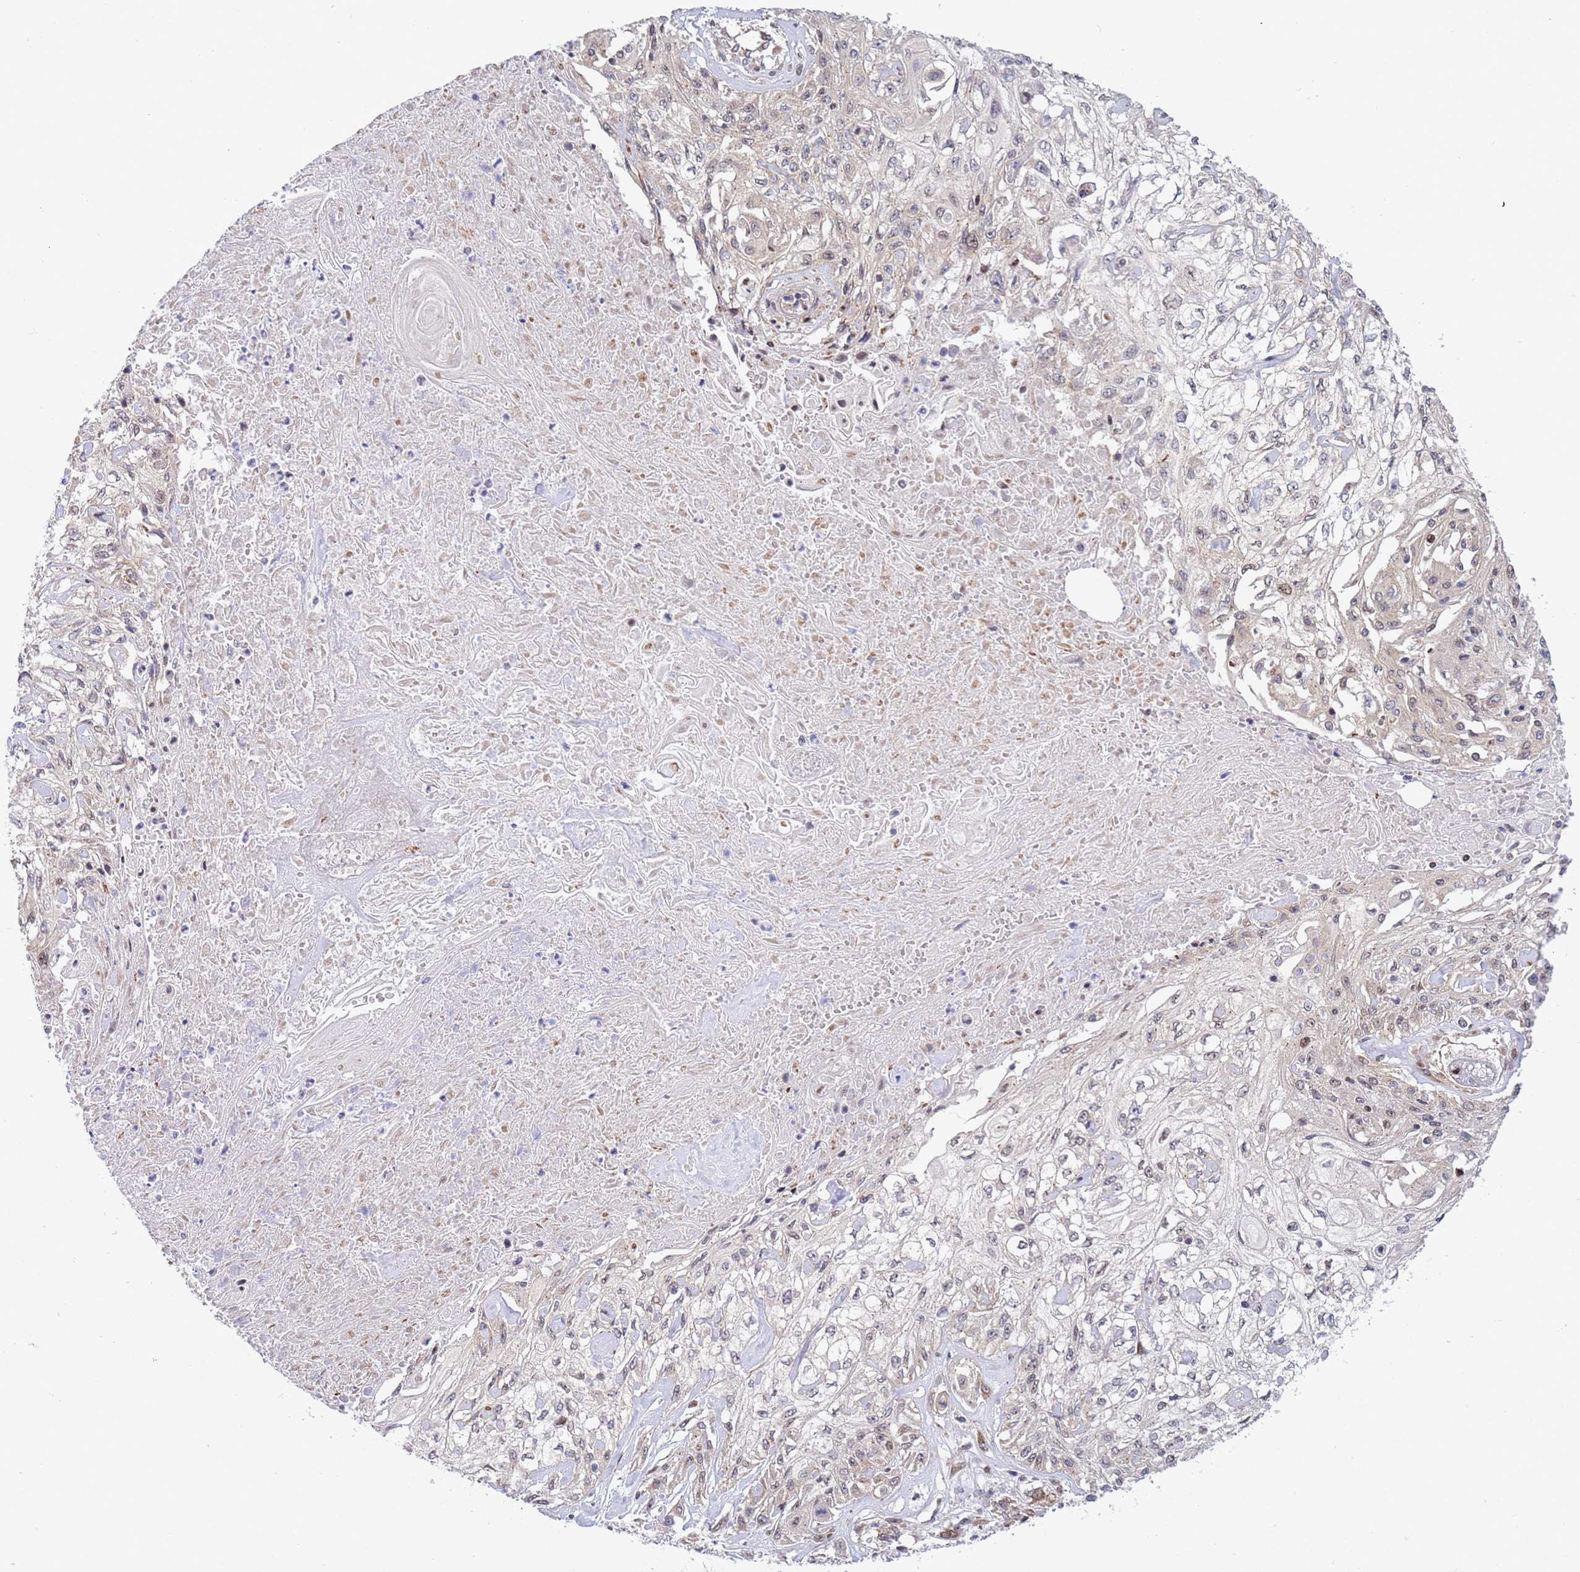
{"staining": {"intensity": "weak", "quantity": "<25%", "location": "nuclear"}, "tissue": "skin cancer", "cell_type": "Tumor cells", "image_type": "cancer", "snomed": [{"axis": "morphology", "description": "Squamous cell carcinoma, NOS"}, {"axis": "morphology", "description": "Squamous cell carcinoma, metastatic, NOS"}, {"axis": "topography", "description": "Skin"}, {"axis": "topography", "description": "Lymph node"}], "caption": "The photomicrograph demonstrates no significant expression in tumor cells of skin squamous cell carcinoma.", "gene": "TBX10", "patient": {"sex": "male", "age": 75}}